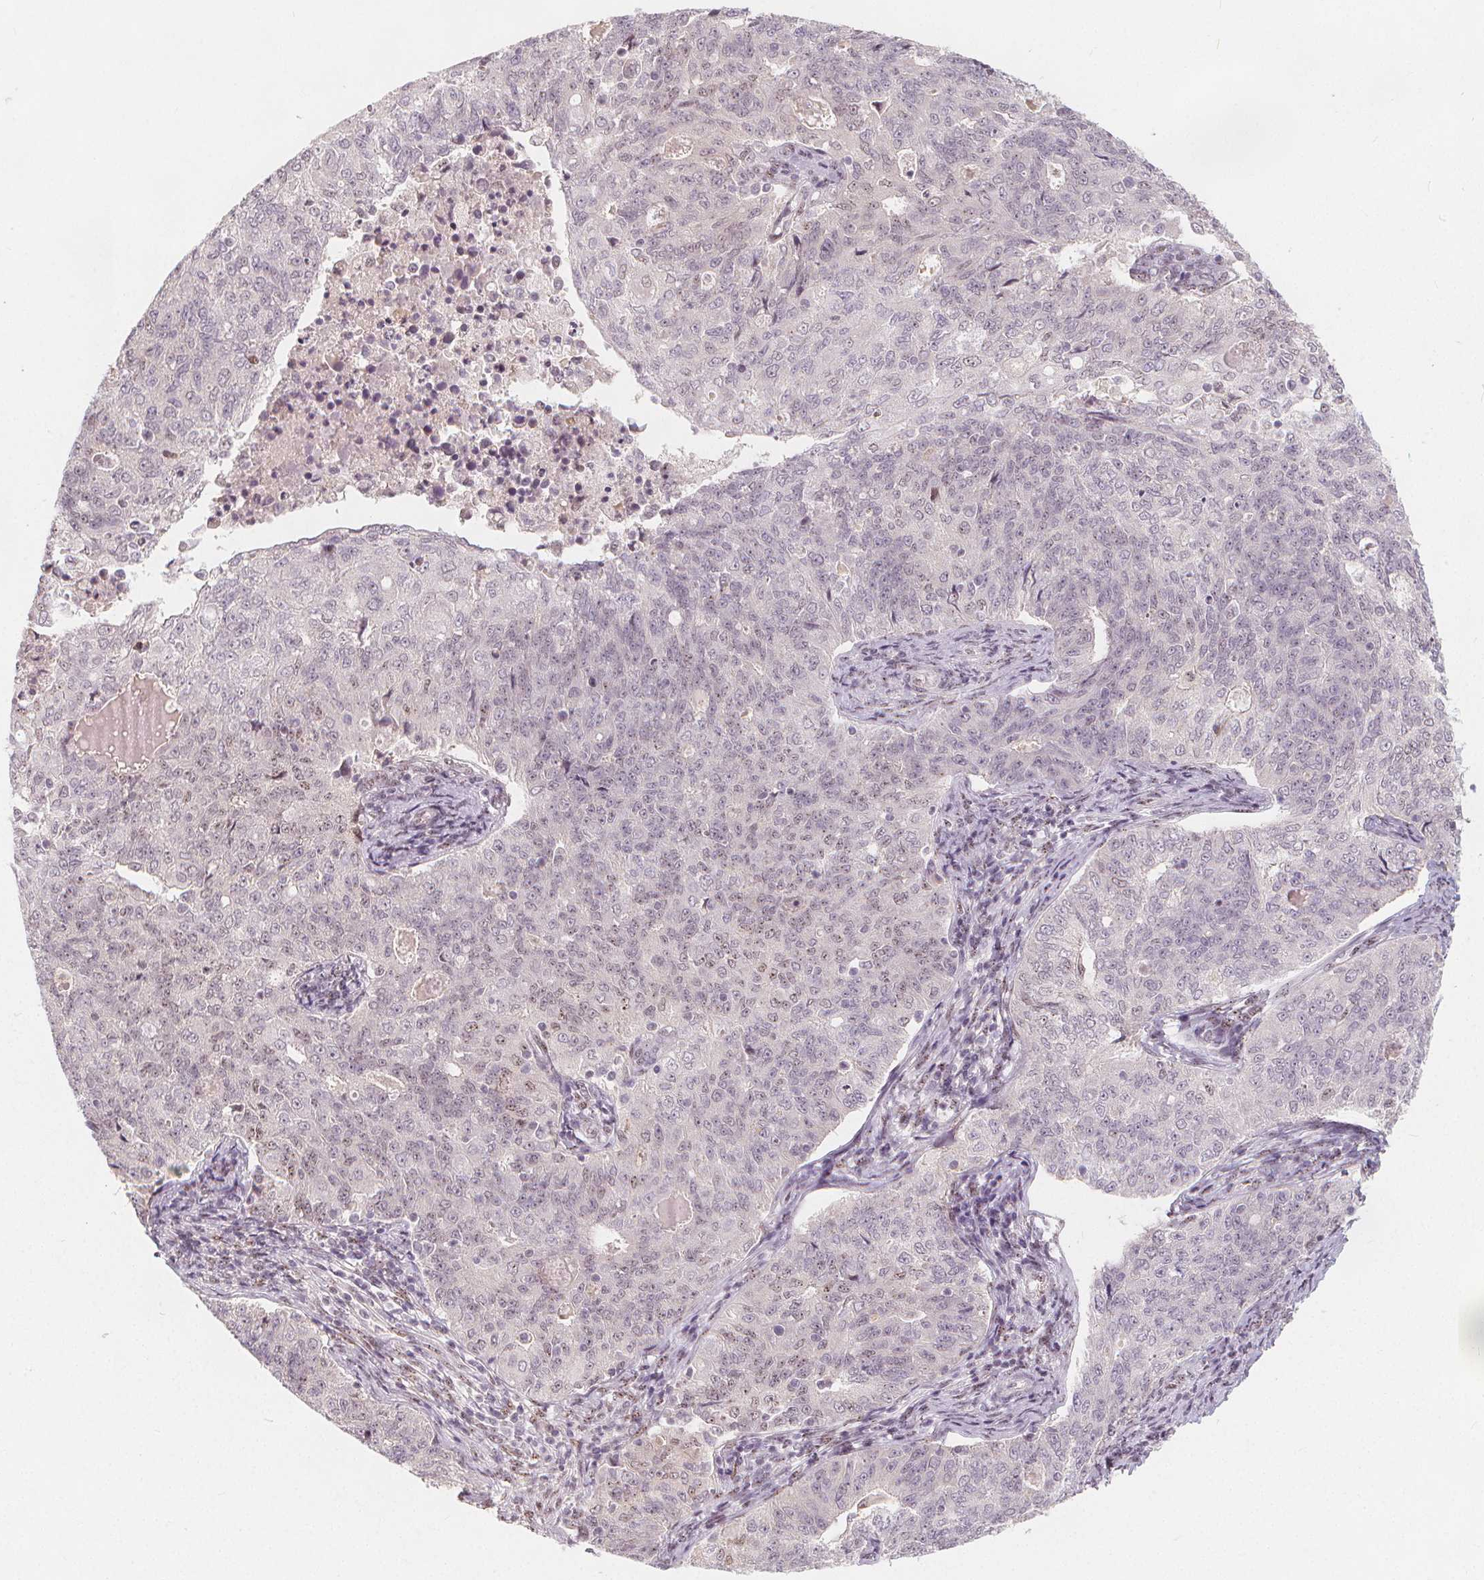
{"staining": {"intensity": "negative", "quantity": "none", "location": "none"}, "tissue": "endometrial cancer", "cell_type": "Tumor cells", "image_type": "cancer", "snomed": [{"axis": "morphology", "description": "Adenocarcinoma, NOS"}, {"axis": "topography", "description": "Endometrium"}], "caption": "There is no significant expression in tumor cells of adenocarcinoma (endometrial). (Stains: DAB (3,3'-diaminobenzidine) IHC with hematoxylin counter stain, Microscopy: brightfield microscopy at high magnification).", "gene": "DRC3", "patient": {"sex": "female", "age": 43}}